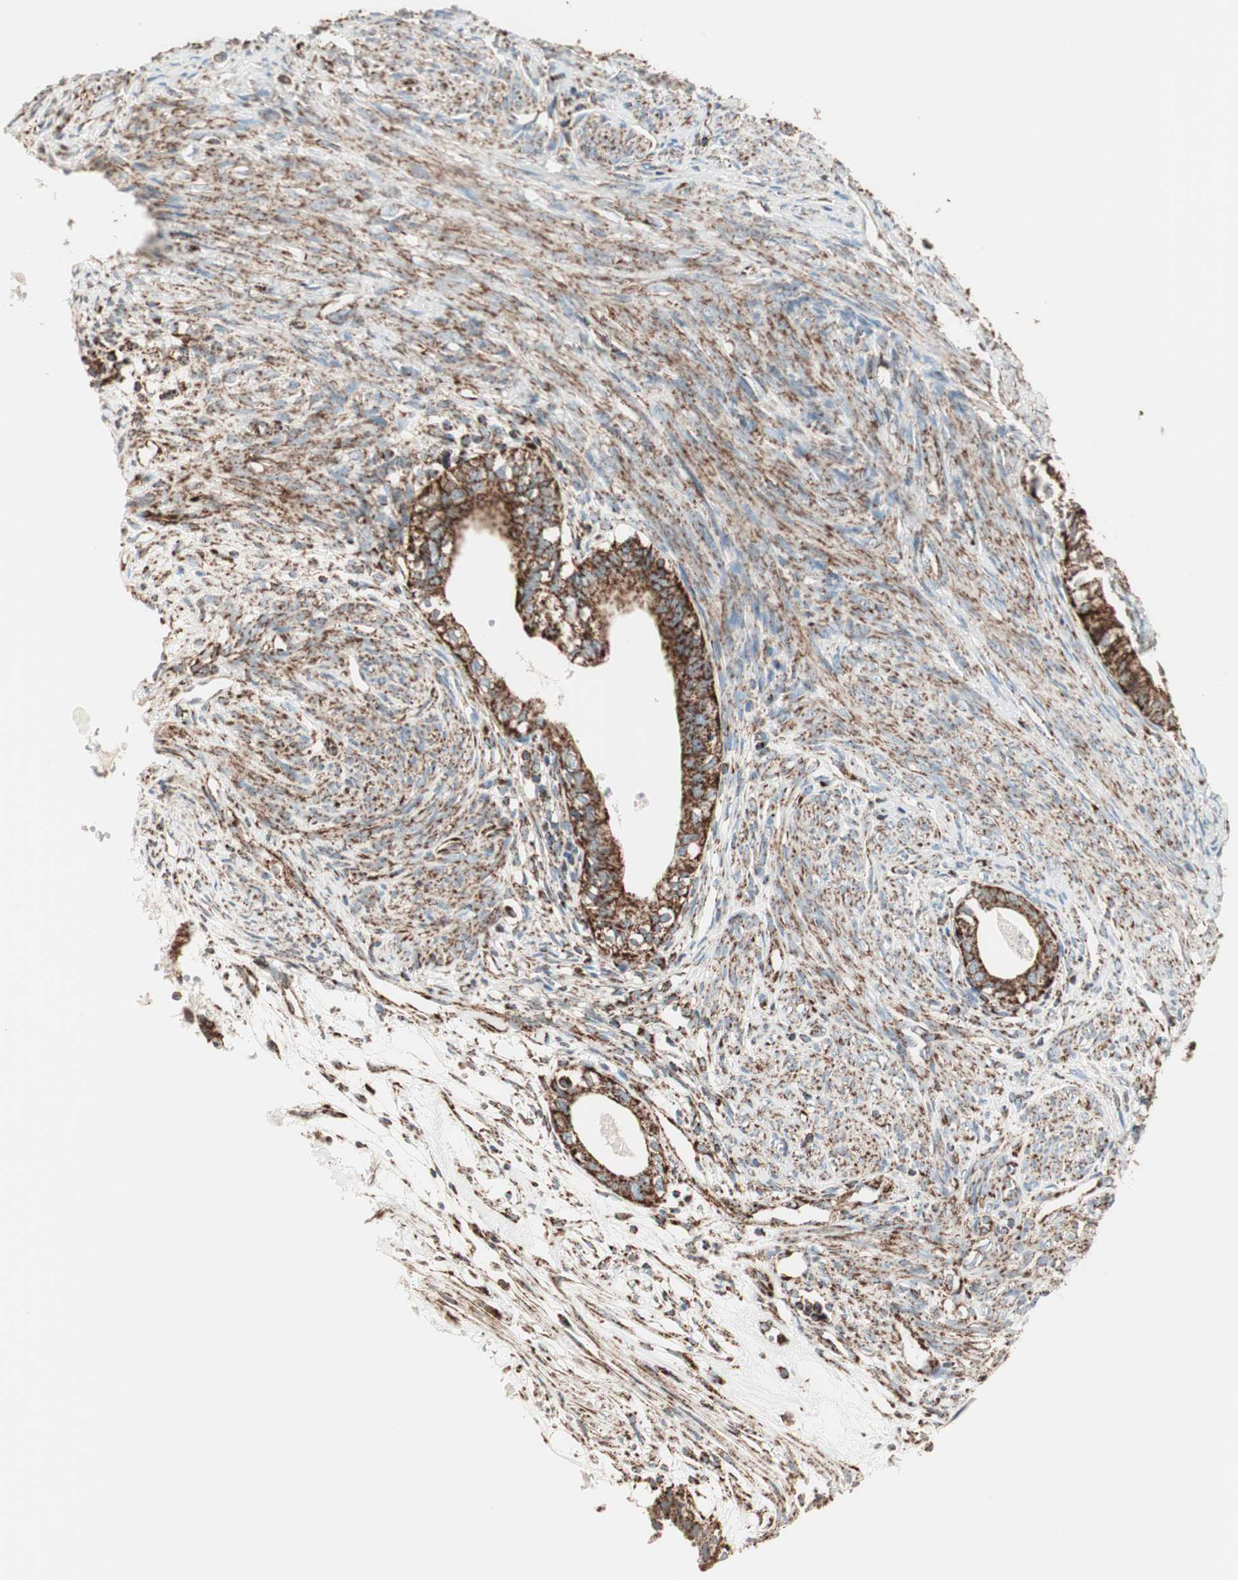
{"staining": {"intensity": "strong", "quantity": ">75%", "location": "cytoplasmic/membranous"}, "tissue": "cervical cancer", "cell_type": "Tumor cells", "image_type": "cancer", "snomed": [{"axis": "morphology", "description": "Normal tissue, NOS"}, {"axis": "morphology", "description": "Adenocarcinoma, NOS"}, {"axis": "topography", "description": "Cervix"}, {"axis": "topography", "description": "Endometrium"}], "caption": "Cervical cancer stained with a brown dye reveals strong cytoplasmic/membranous positive expression in about >75% of tumor cells.", "gene": "TOMM22", "patient": {"sex": "female", "age": 86}}